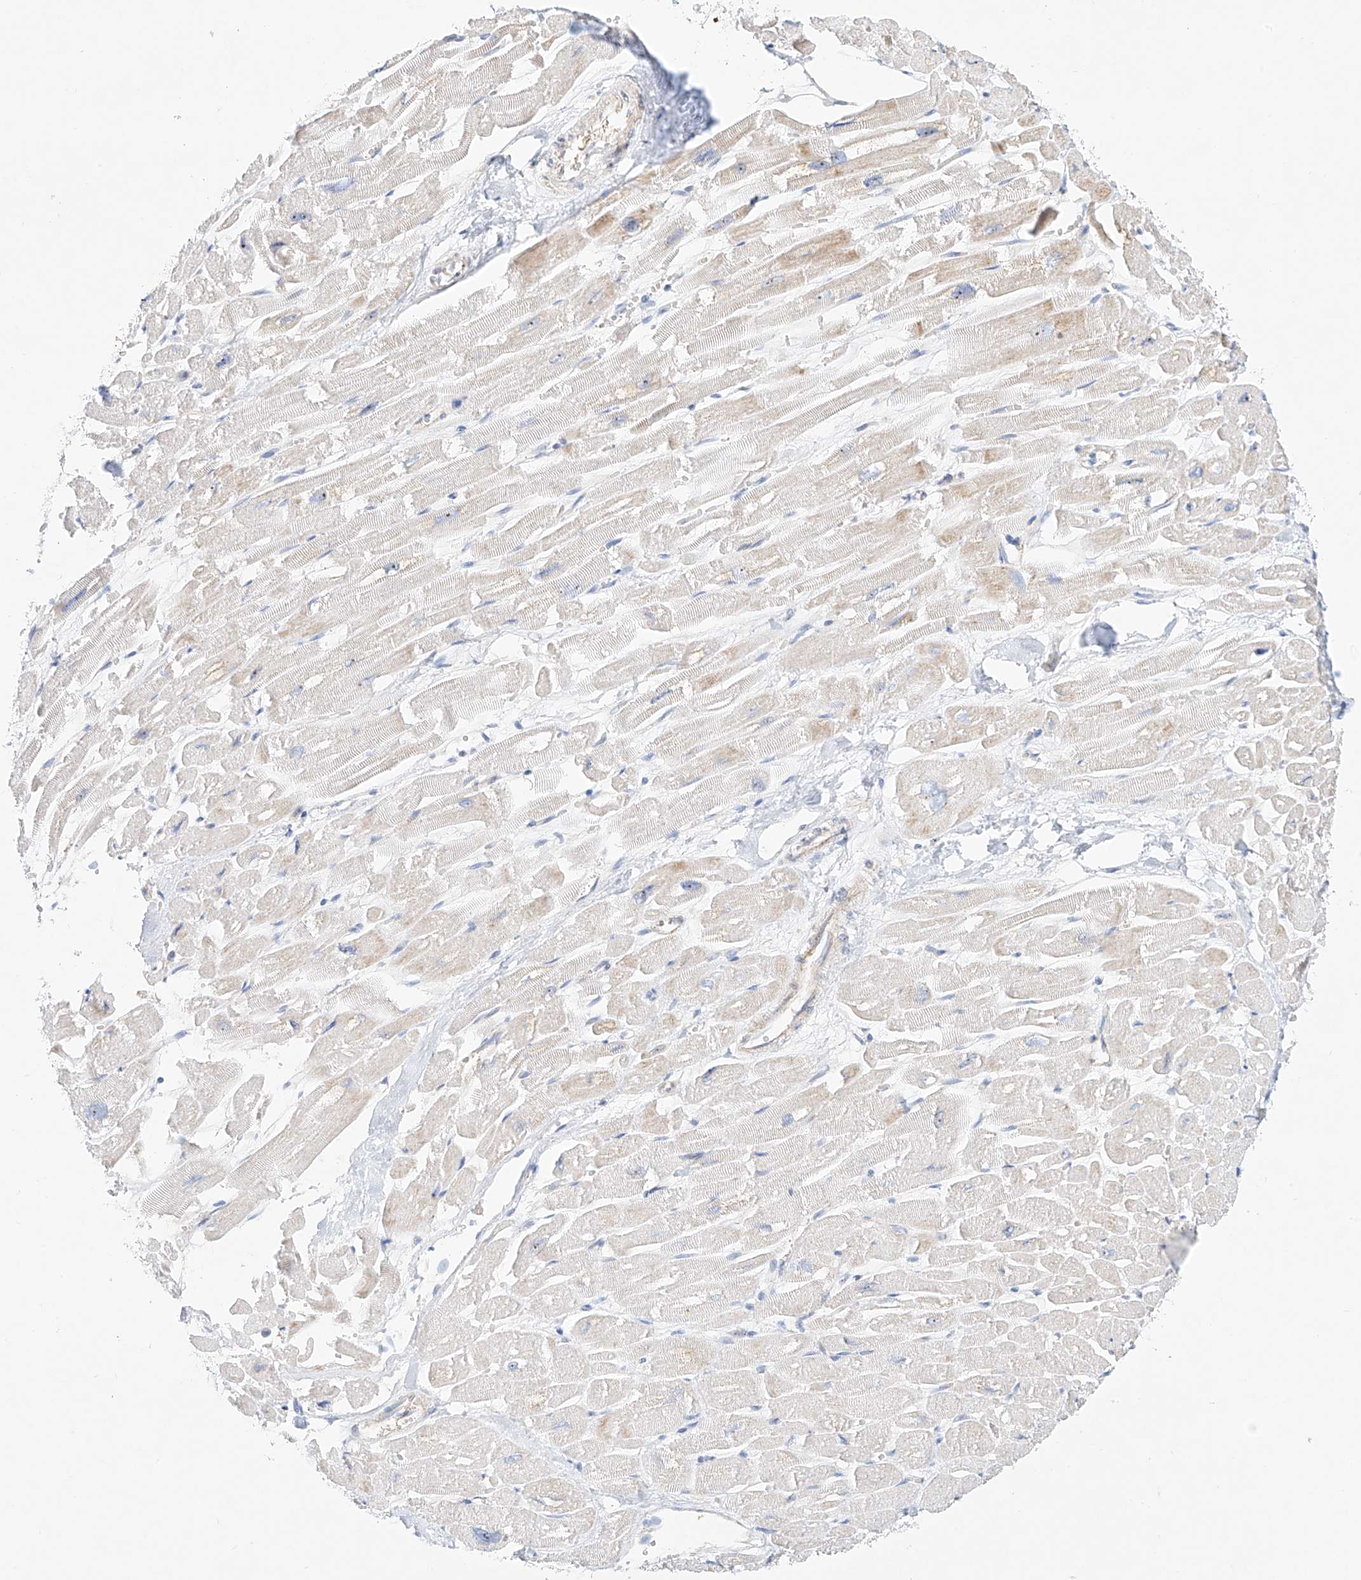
{"staining": {"intensity": "moderate", "quantity": "25%-75%", "location": "cytoplasmic/membranous"}, "tissue": "heart muscle", "cell_type": "Cardiomyocytes", "image_type": "normal", "snomed": [{"axis": "morphology", "description": "Normal tissue, NOS"}, {"axis": "topography", "description": "Heart"}], "caption": "Heart muscle stained with DAB (3,3'-diaminobenzidine) IHC exhibits medium levels of moderate cytoplasmic/membranous positivity in about 25%-75% of cardiomyocytes. (Stains: DAB in brown, nuclei in blue, Microscopy: brightfield microscopy at high magnification).", "gene": "SNU13", "patient": {"sex": "male", "age": 54}}